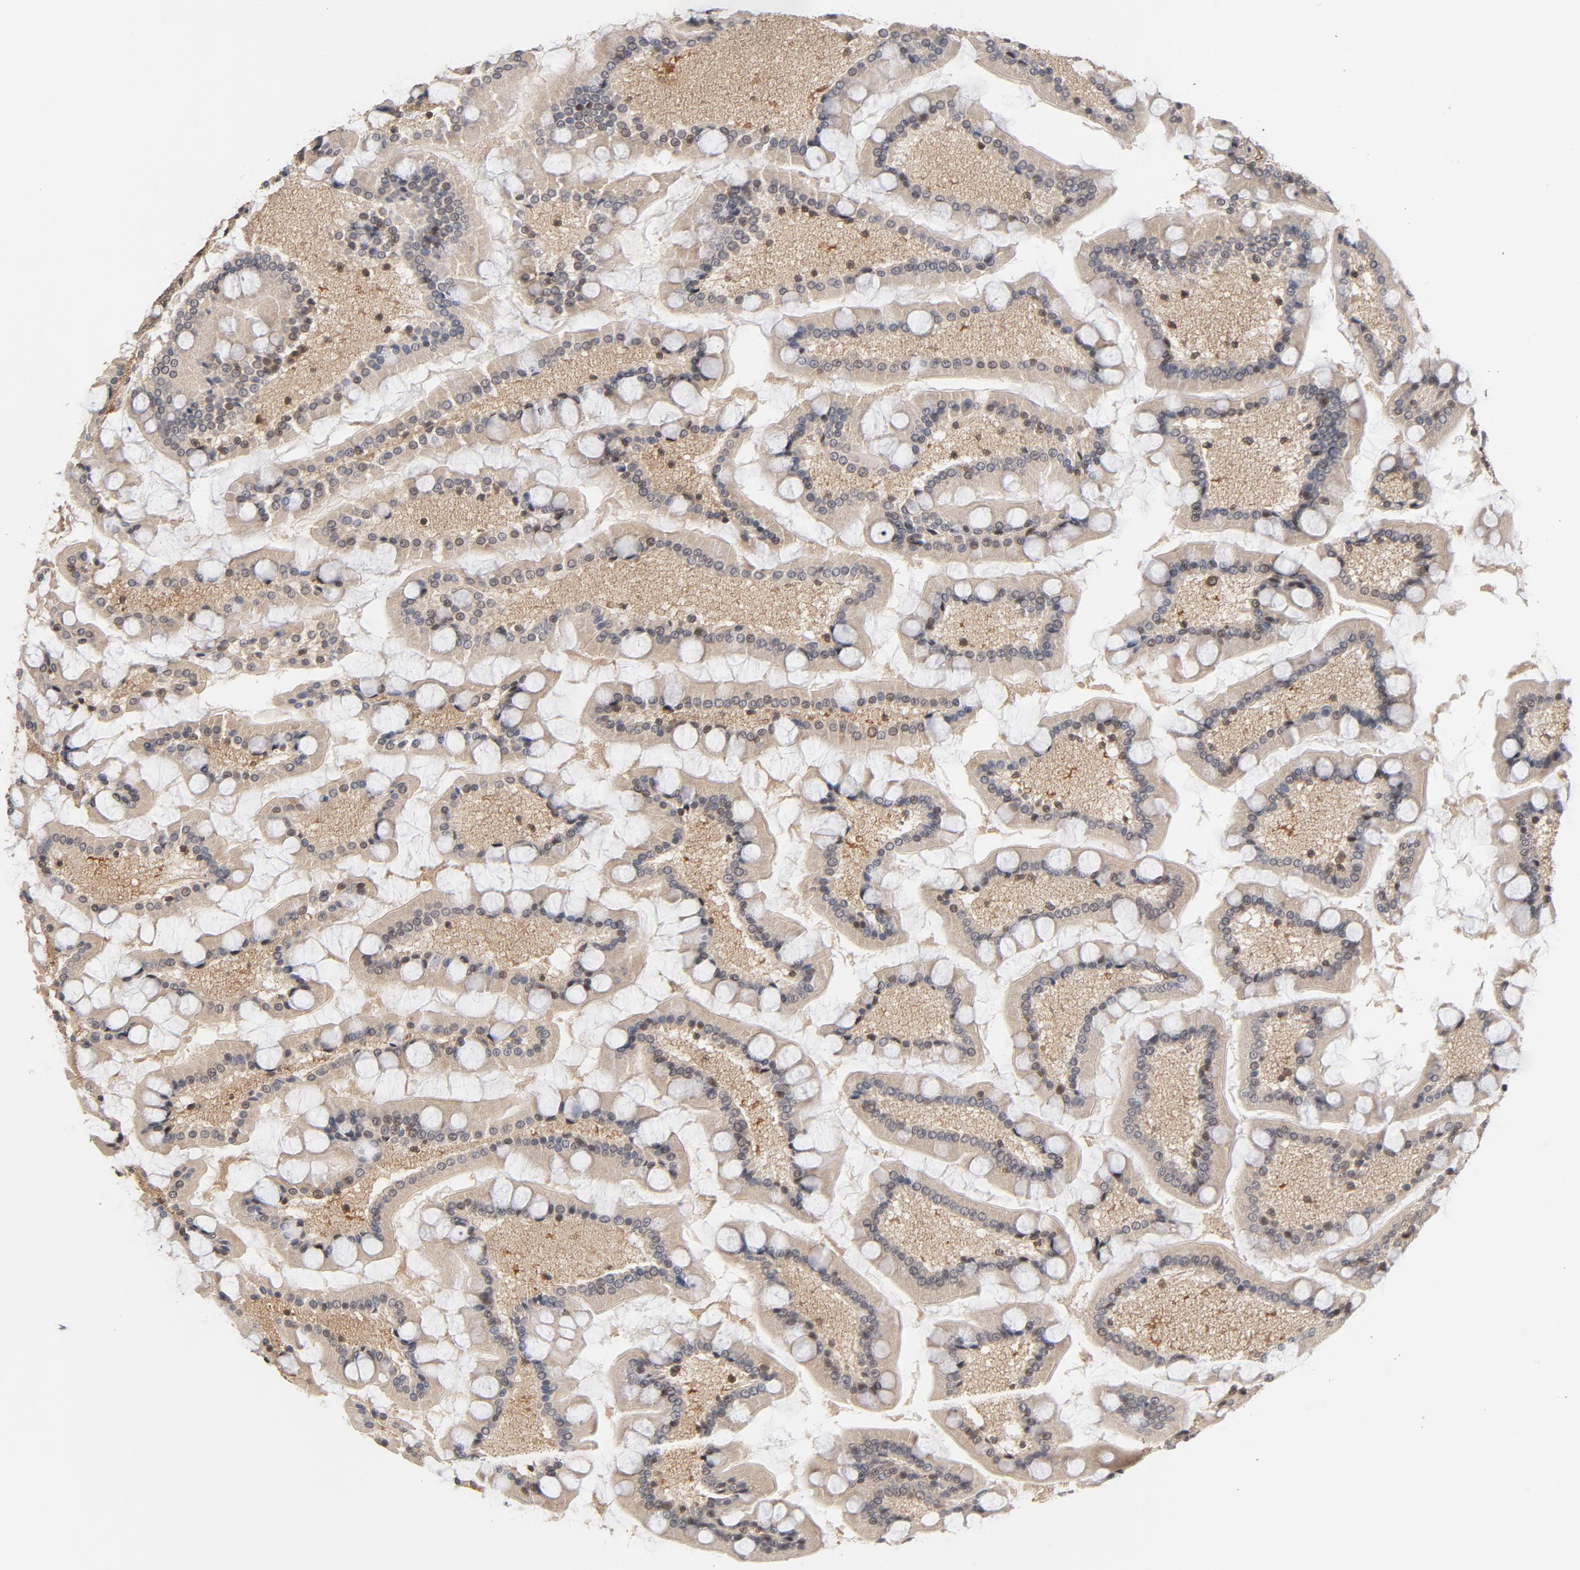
{"staining": {"intensity": "moderate", "quantity": ">75%", "location": "cytoplasmic/membranous"}, "tissue": "small intestine", "cell_type": "Glandular cells", "image_type": "normal", "snomed": [{"axis": "morphology", "description": "Normal tissue, NOS"}, {"axis": "topography", "description": "Small intestine"}], "caption": "Small intestine stained with a brown dye exhibits moderate cytoplasmic/membranous positive expression in approximately >75% of glandular cells.", "gene": "CDC37", "patient": {"sex": "male", "age": 41}}